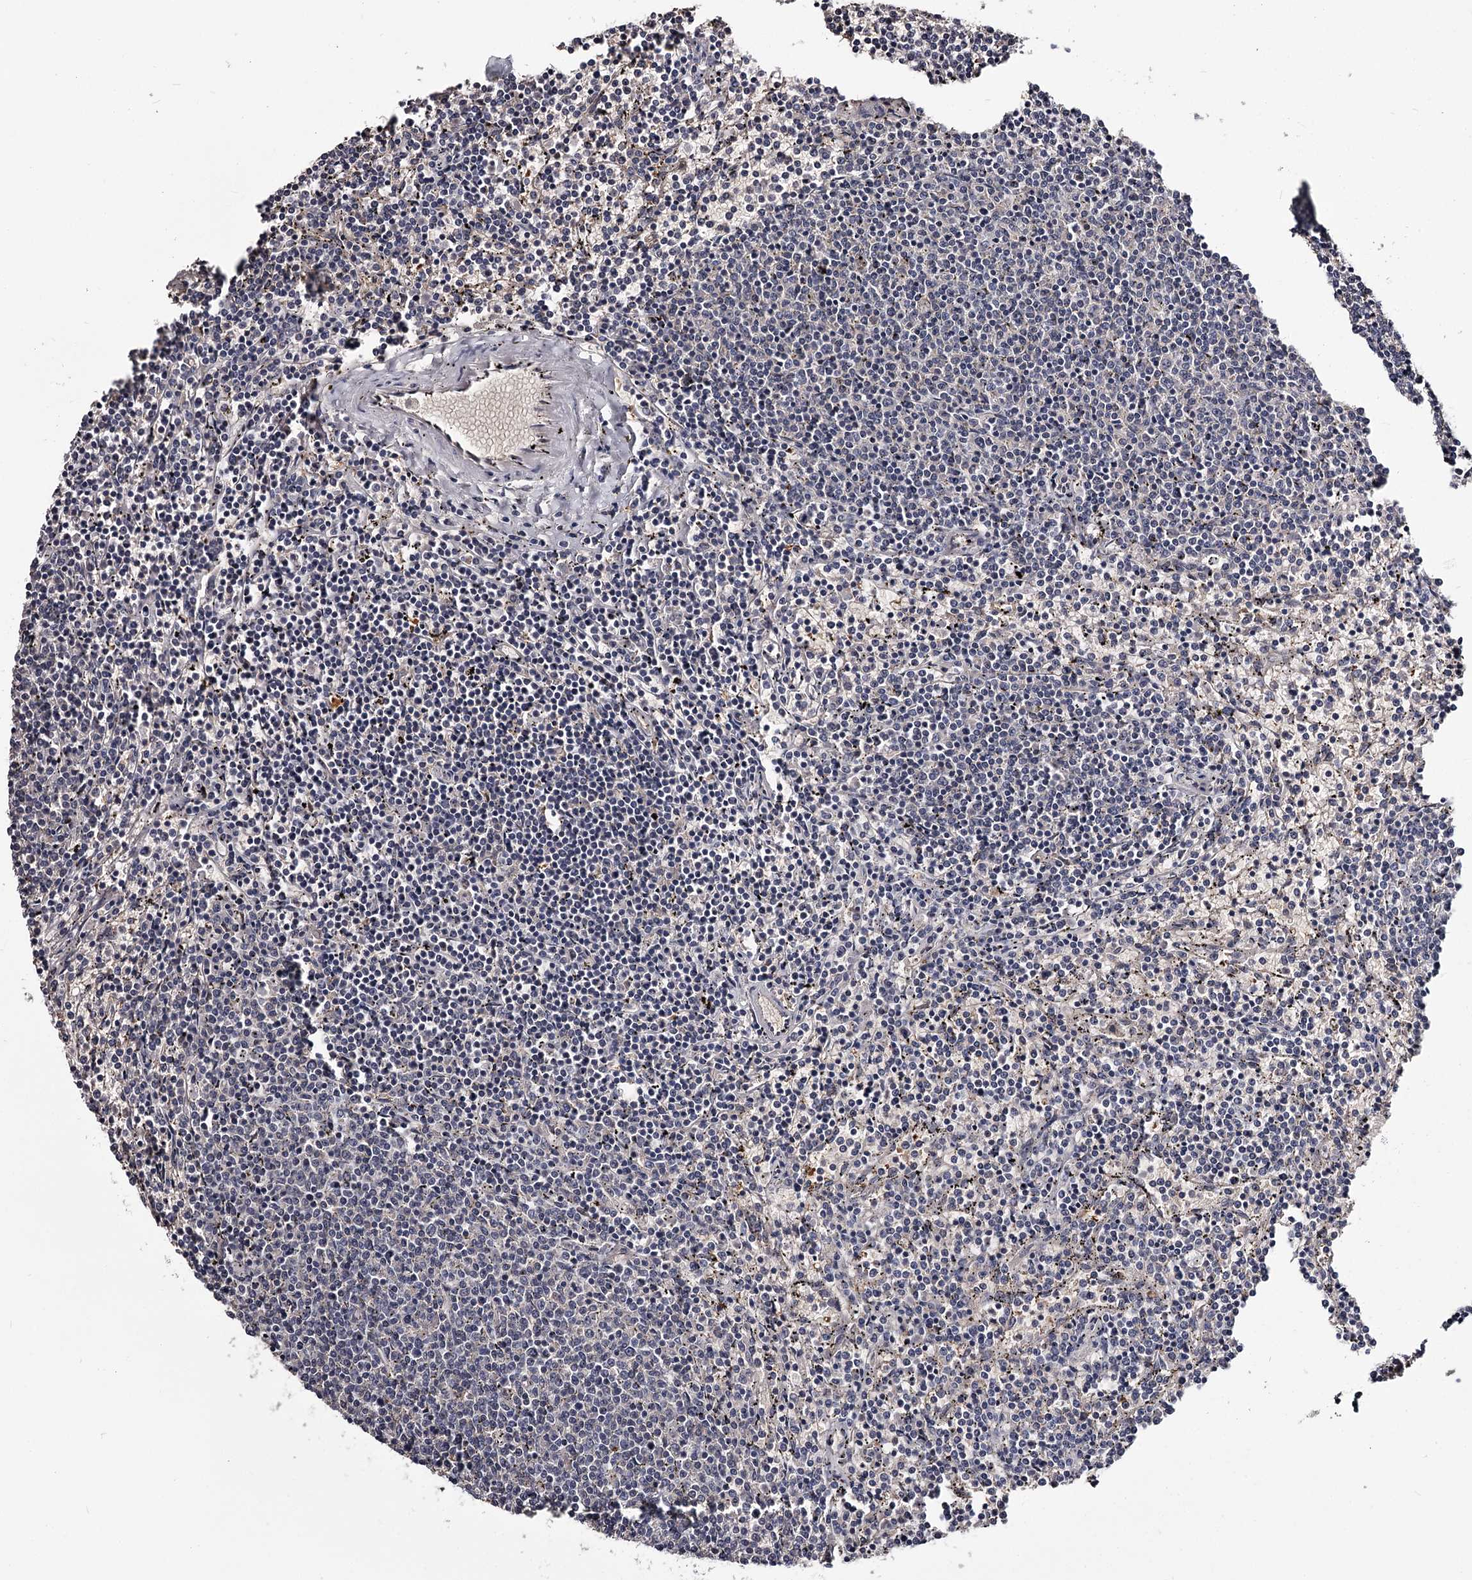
{"staining": {"intensity": "negative", "quantity": "none", "location": "none"}, "tissue": "lymphoma", "cell_type": "Tumor cells", "image_type": "cancer", "snomed": [{"axis": "morphology", "description": "Malignant lymphoma, non-Hodgkin's type, Low grade"}, {"axis": "topography", "description": "Spleen"}], "caption": "An image of human lymphoma is negative for staining in tumor cells.", "gene": "GSTO1", "patient": {"sex": "female", "age": 50}}